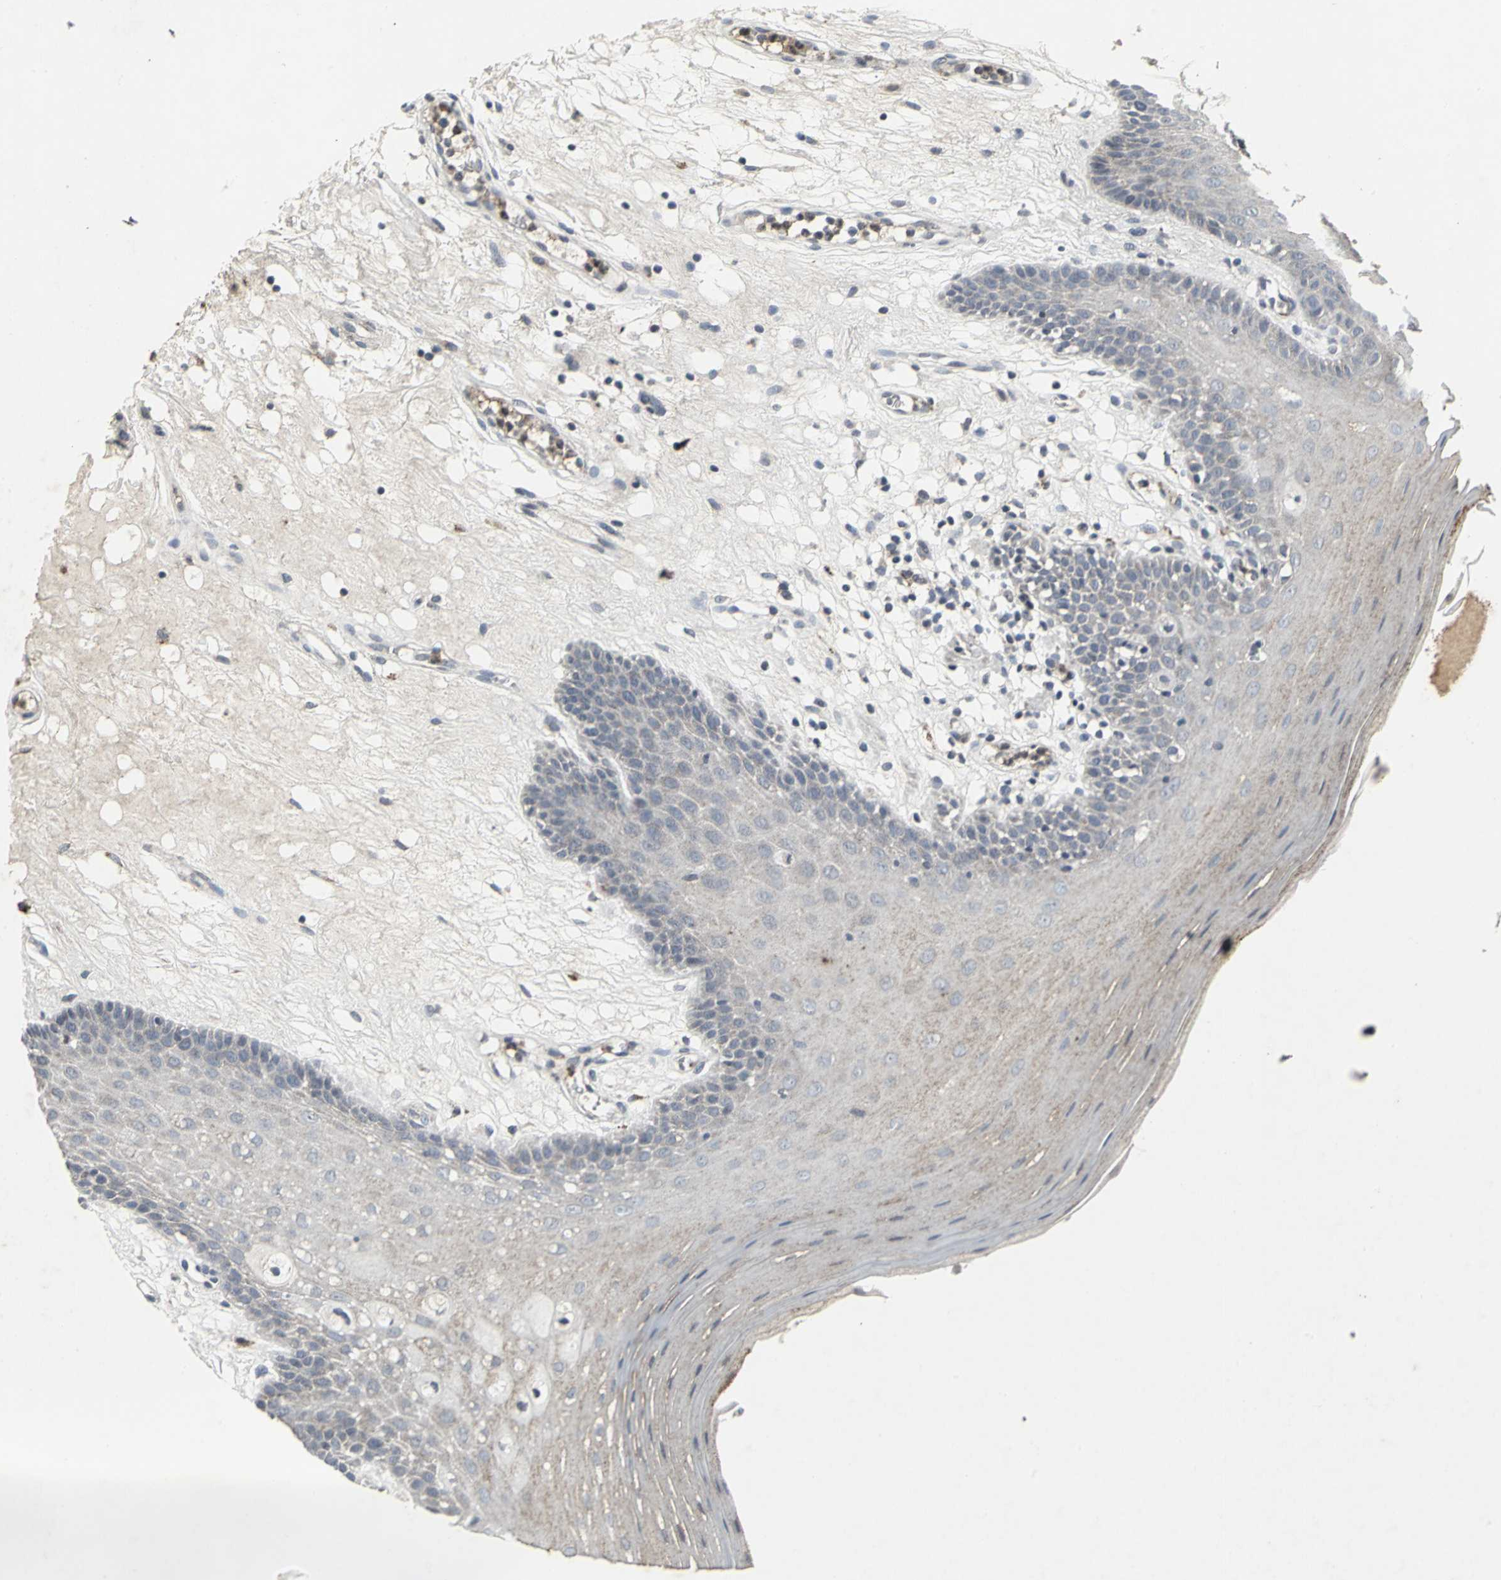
{"staining": {"intensity": "moderate", "quantity": ">75%", "location": "cytoplasmic/membranous"}, "tissue": "oral mucosa", "cell_type": "Squamous epithelial cells", "image_type": "normal", "snomed": [{"axis": "morphology", "description": "Normal tissue, NOS"}, {"axis": "morphology", "description": "Squamous cell carcinoma, NOS"}, {"axis": "topography", "description": "Skeletal muscle"}, {"axis": "topography", "description": "Oral tissue"}, {"axis": "topography", "description": "Head-Neck"}], "caption": "DAB immunohistochemical staining of normal human oral mucosa displays moderate cytoplasmic/membranous protein positivity in about >75% of squamous epithelial cells. (IHC, brightfield microscopy, high magnification).", "gene": "BMP4", "patient": {"sex": "male", "age": 71}}